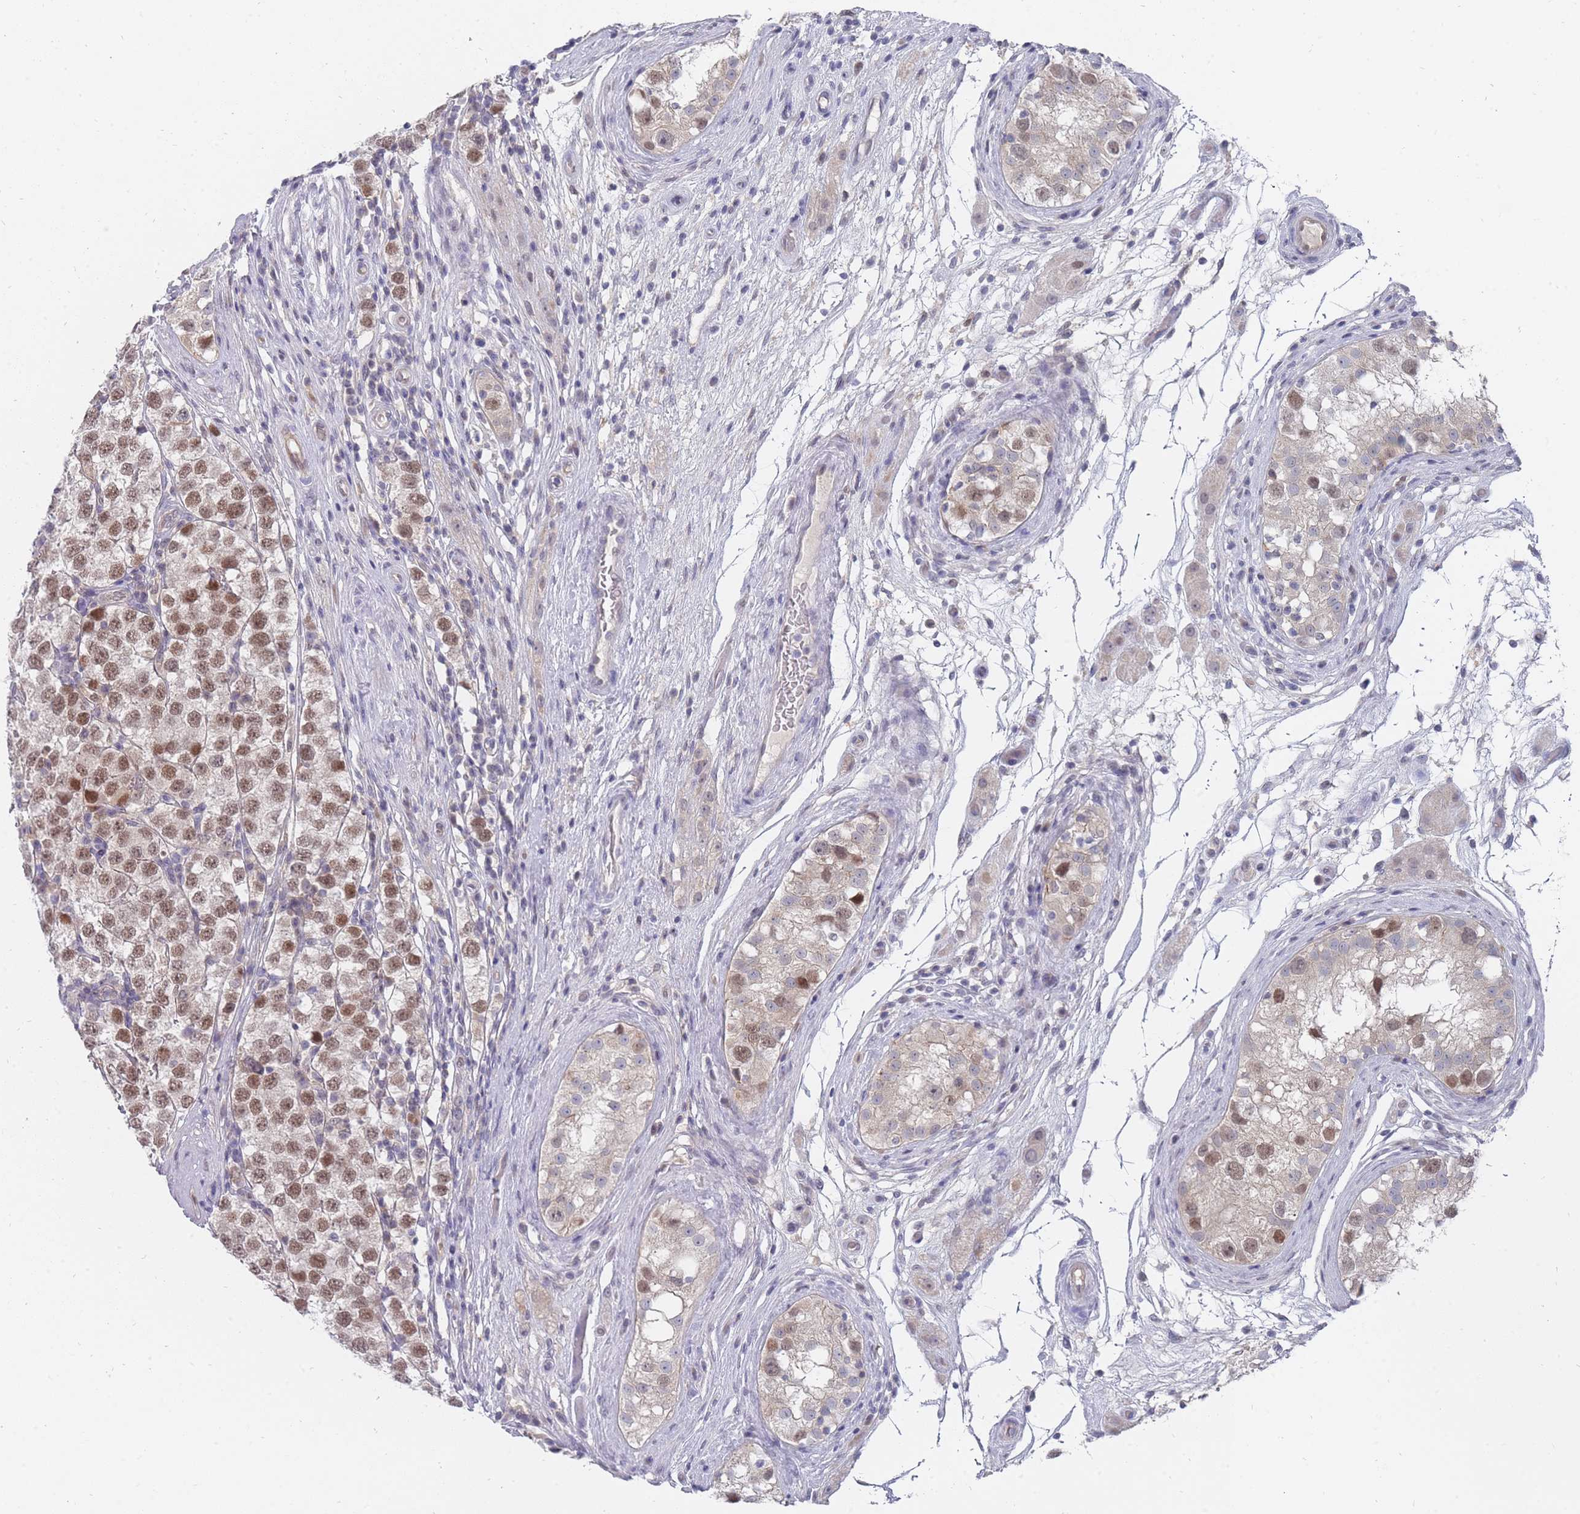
{"staining": {"intensity": "moderate", "quantity": ">75%", "location": "nuclear"}, "tissue": "testis cancer", "cell_type": "Tumor cells", "image_type": "cancer", "snomed": [{"axis": "morphology", "description": "Seminoma, NOS"}, {"axis": "topography", "description": "Testis"}], "caption": "Seminoma (testis) stained with DAB immunohistochemistry (IHC) reveals medium levels of moderate nuclear staining in approximately >75% of tumor cells. The protein is stained brown, and the nuclei are stained in blue (DAB IHC with brightfield microscopy, high magnification).", "gene": "GINS1", "patient": {"sex": "male", "age": 34}}